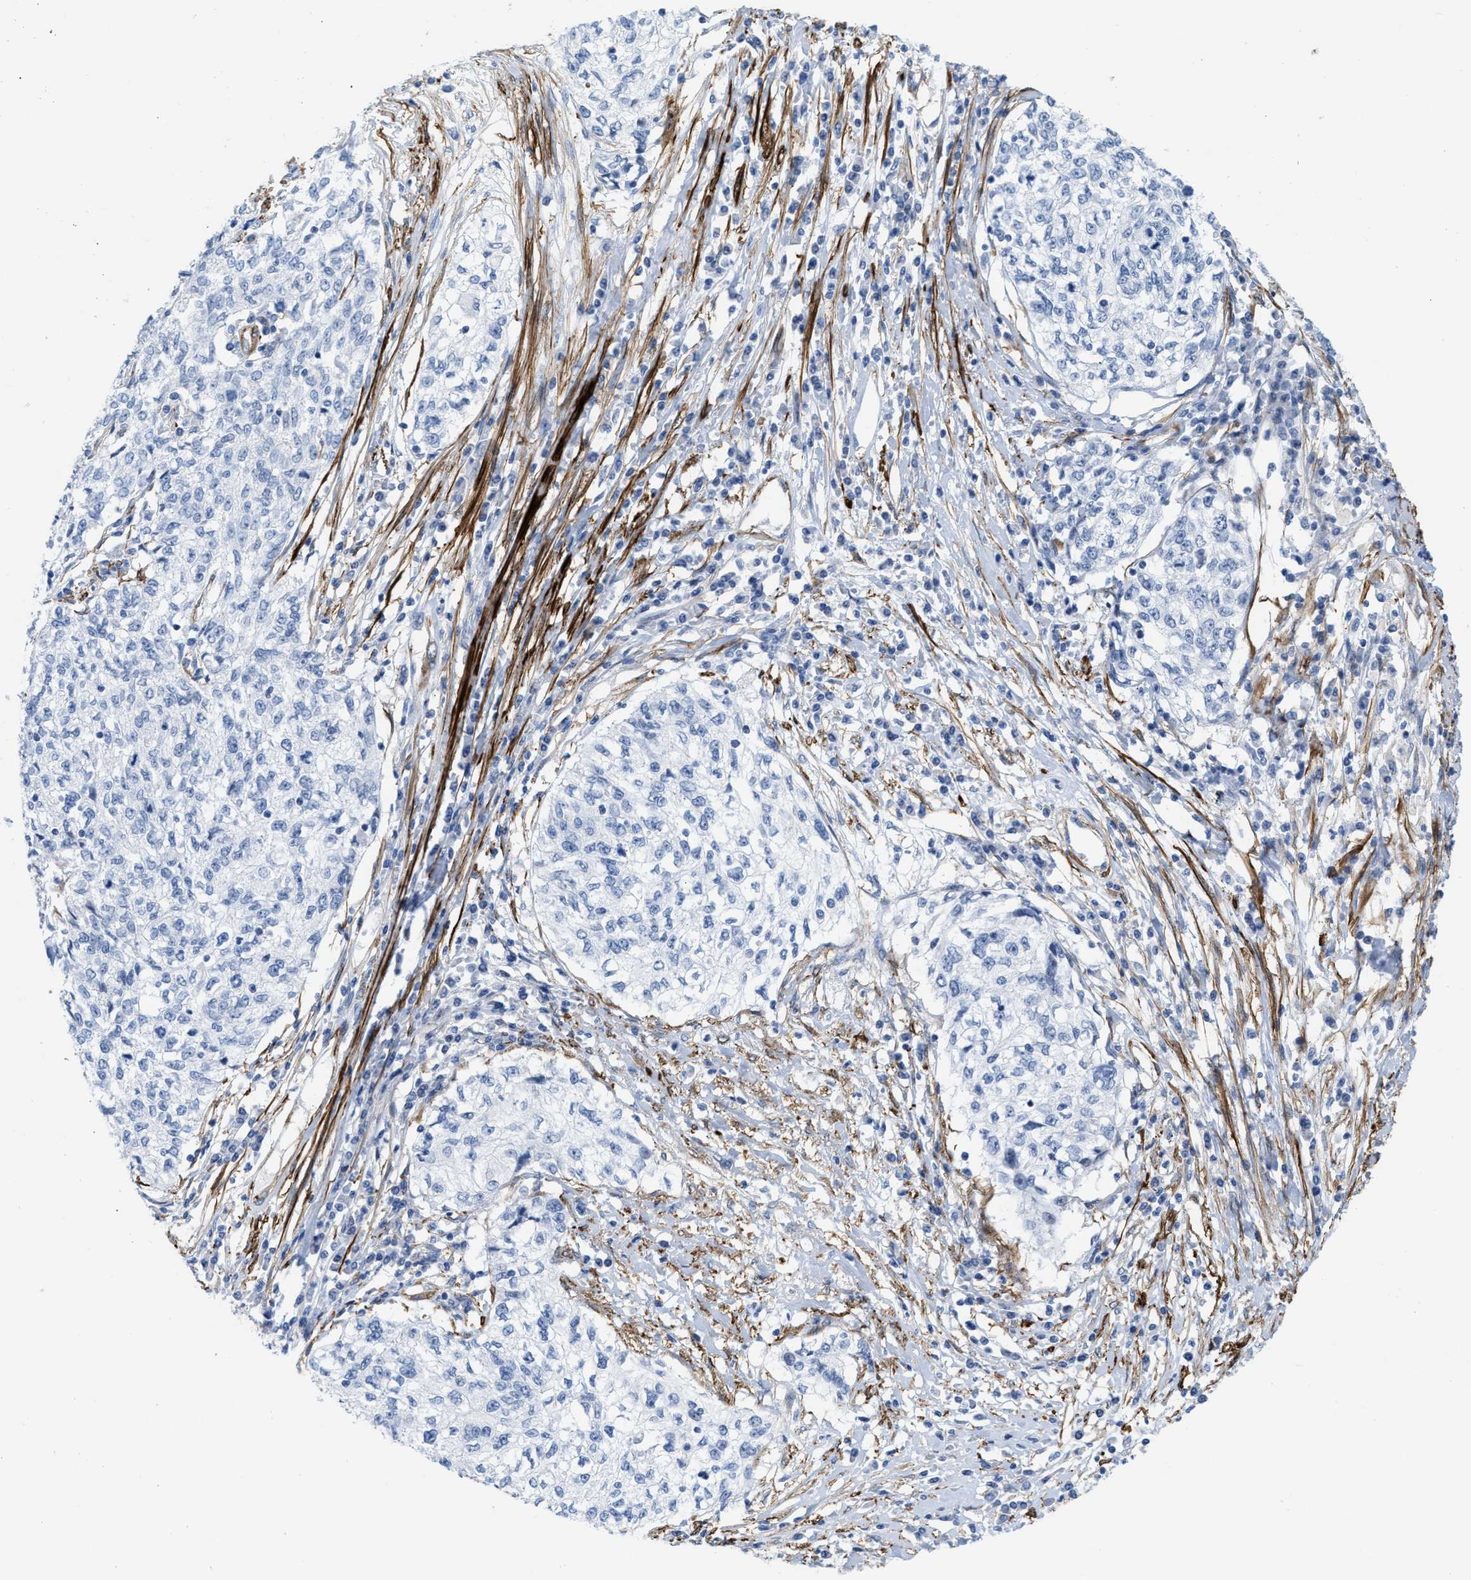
{"staining": {"intensity": "negative", "quantity": "none", "location": "none"}, "tissue": "cervical cancer", "cell_type": "Tumor cells", "image_type": "cancer", "snomed": [{"axis": "morphology", "description": "Squamous cell carcinoma, NOS"}, {"axis": "topography", "description": "Cervix"}], "caption": "High power microscopy image of an immunohistochemistry histopathology image of cervical squamous cell carcinoma, revealing no significant positivity in tumor cells.", "gene": "TAGLN", "patient": {"sex": "female", "age": 57}}